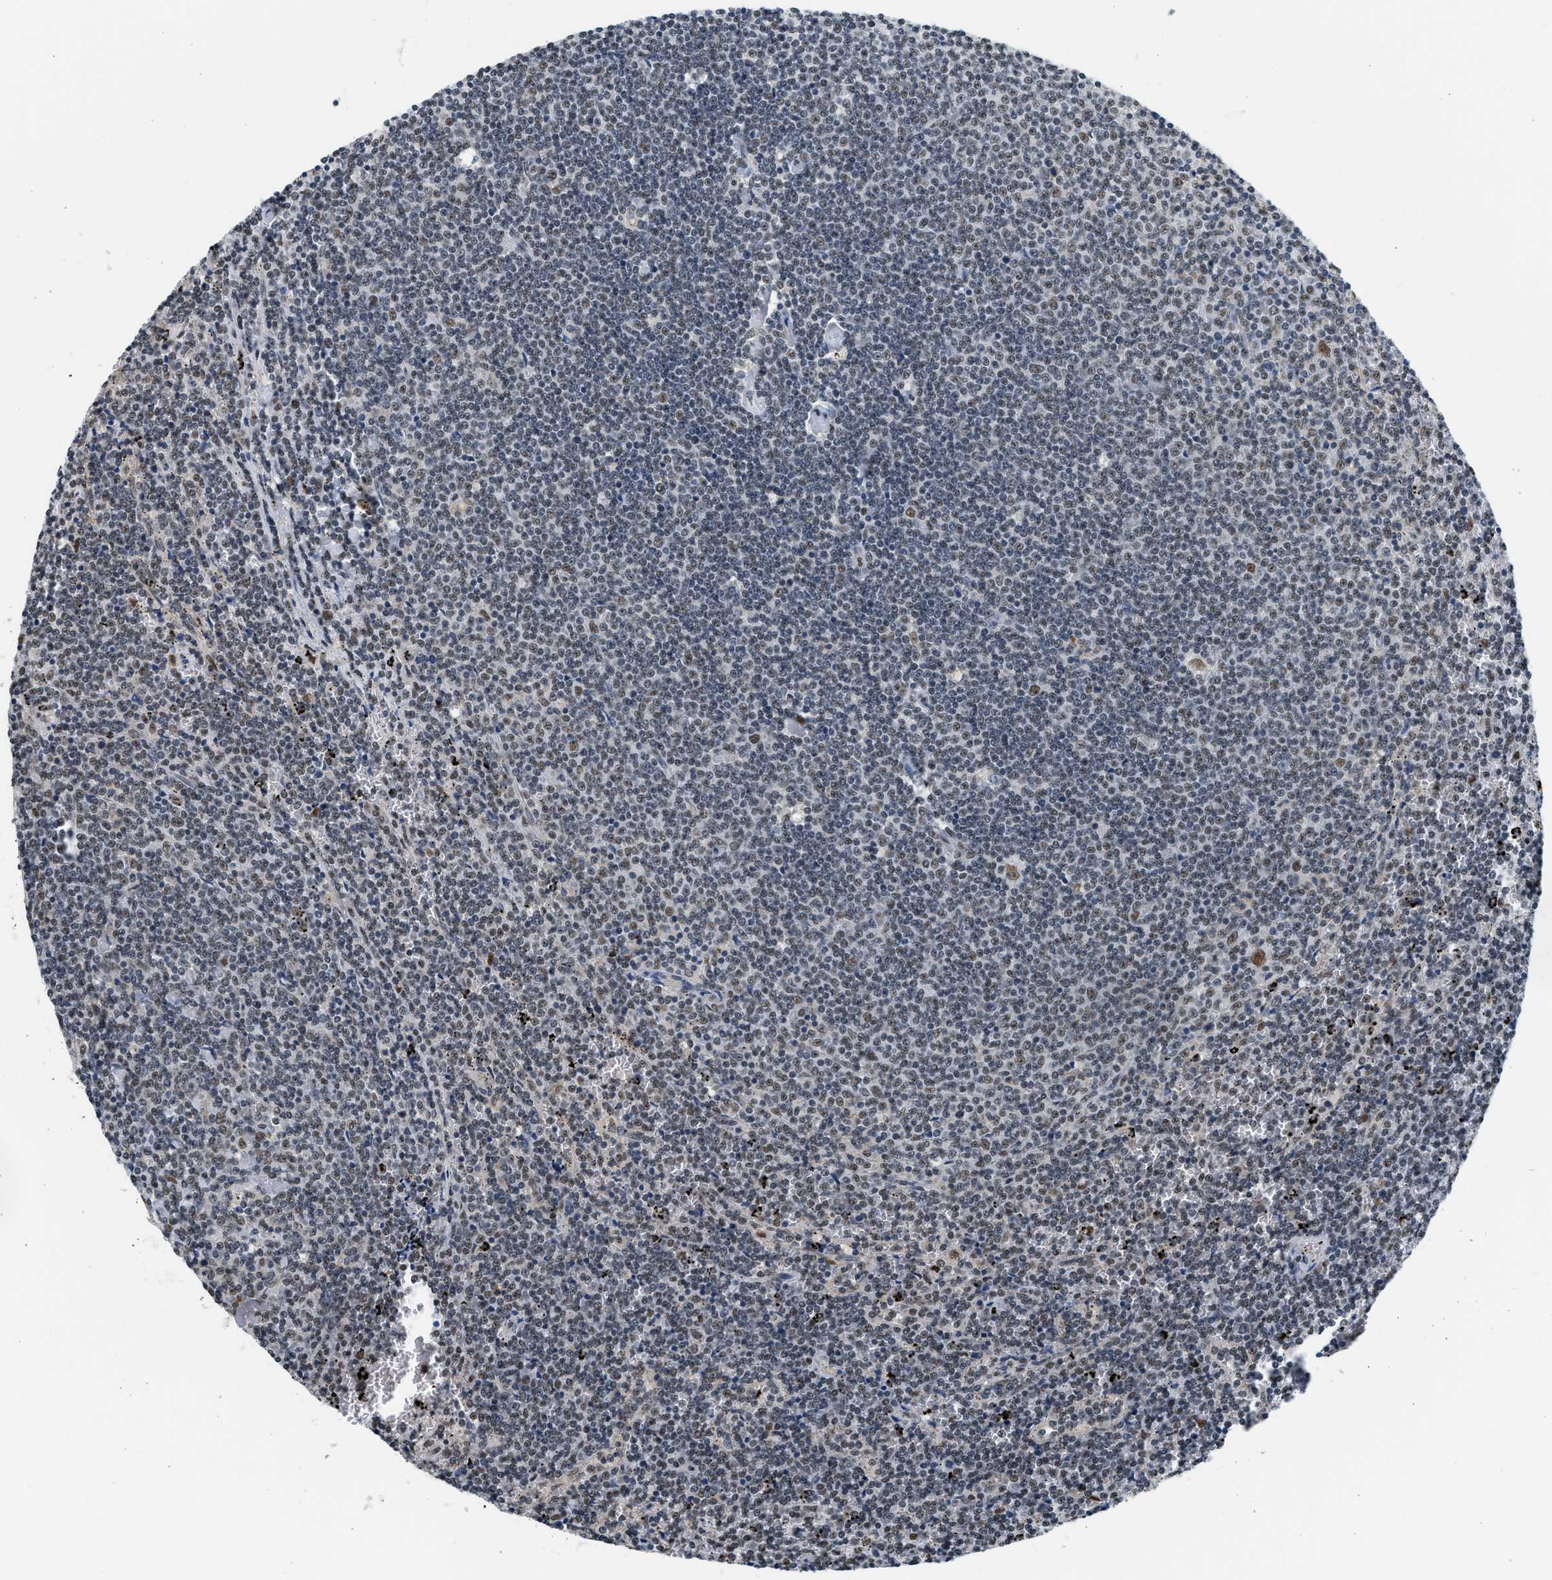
{"staining": {"intensity": "weak", "quantity": "25%-75%", "location": "nuclear"}, "tissue": "lymphoma", "cell_type": "Tumor cells", "image_type": "cancer", "snomed": [{"axis": "morphology", "description": "Malignant lymphoma, non-Hodgkin's type, Low grade"}, {"axis": "topography", "description": "Spleen"}], "caption": "IHC of malignant lymphoma, non-Hodgkin's type (low-grade) displays low levels of weak nuclear staining in about 25%-75% of tumor cells.", "gene": "HIPK1", "patient": {"sex": "female", "age": 50}}